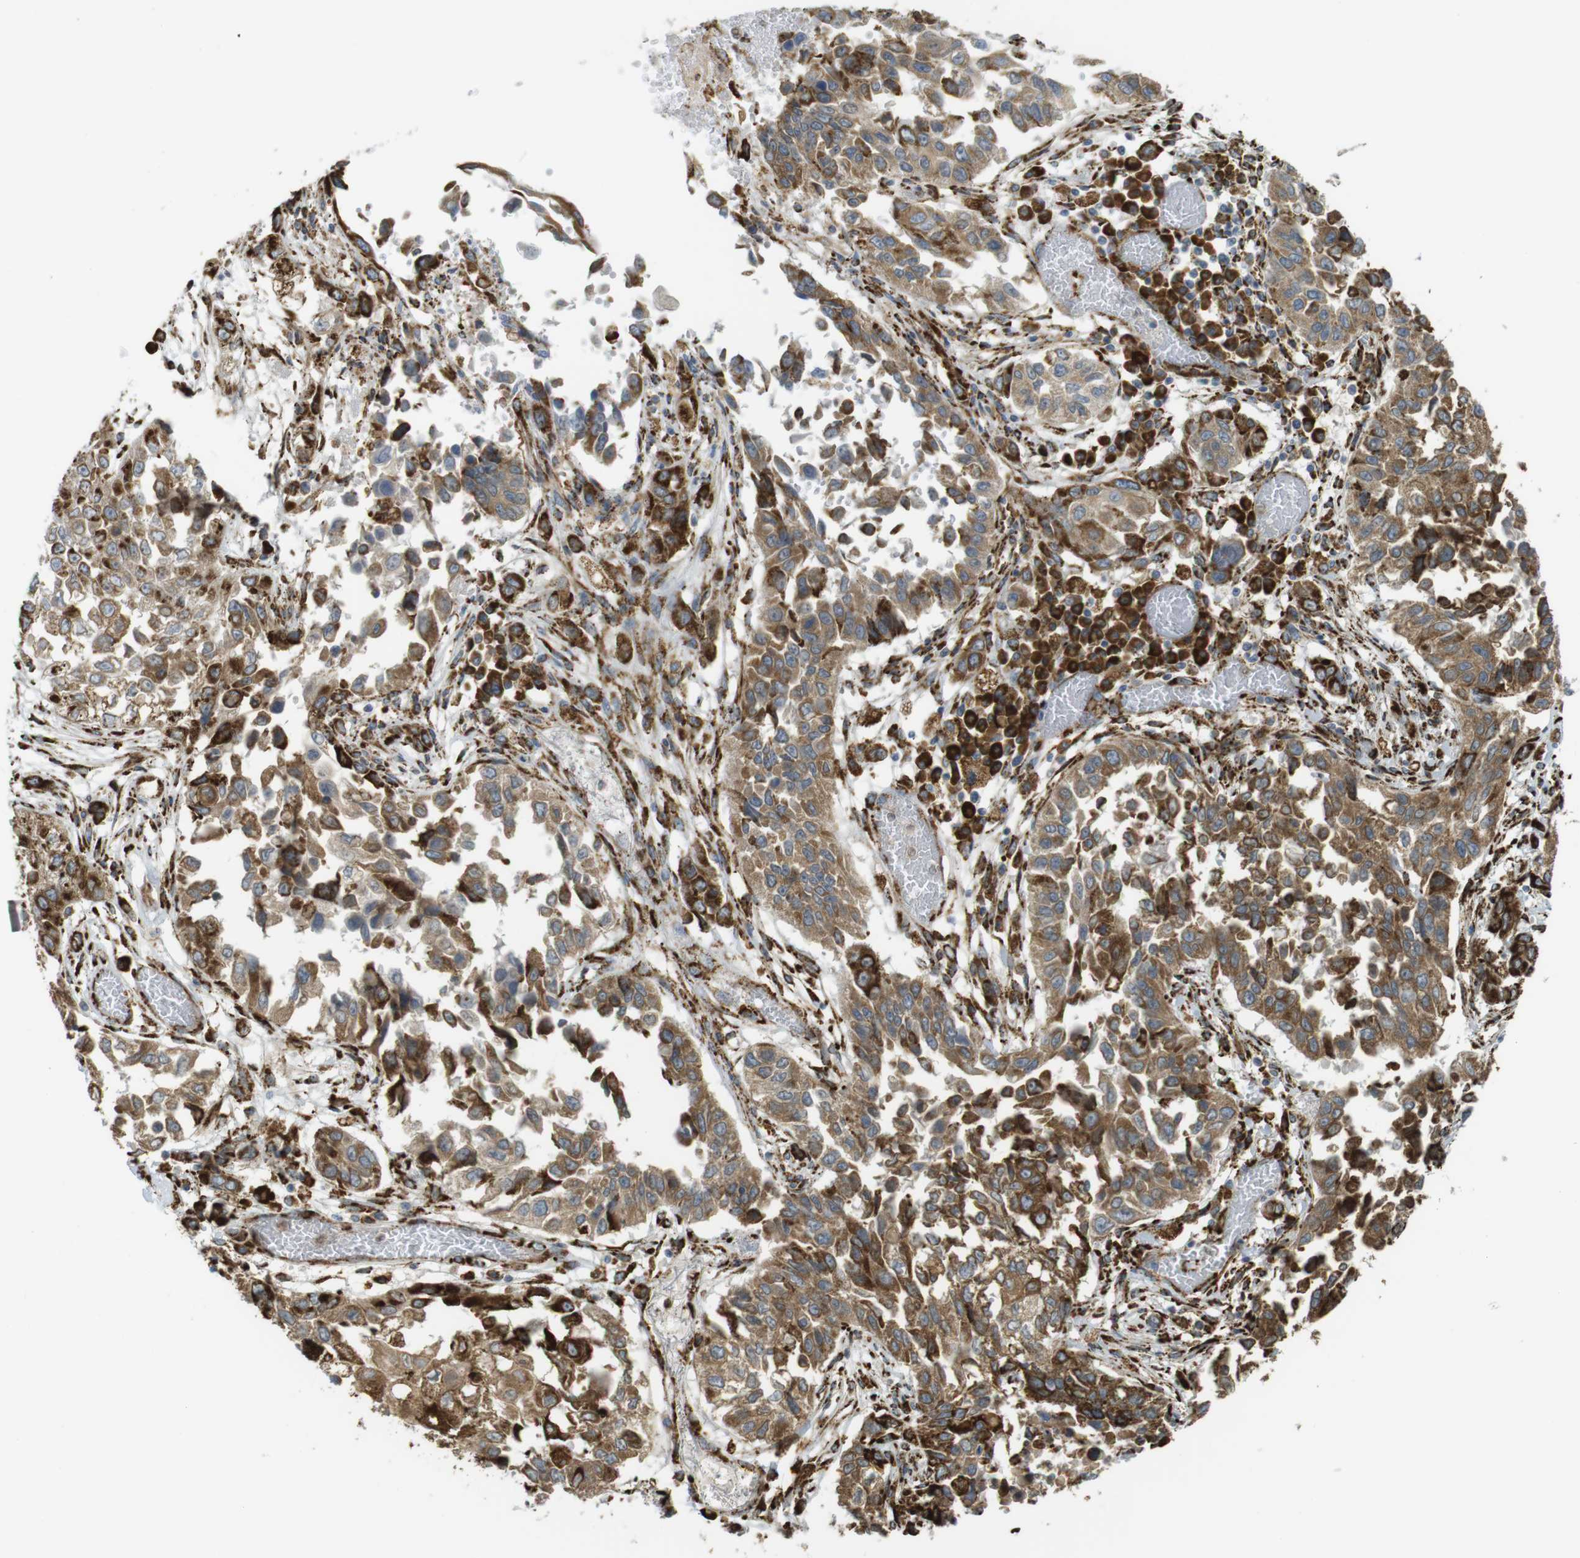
{"staining": {"intensity": "moderate", "quantity": ">75%", "location": "cytoplasmic/membranous"}, "tissue": "lung cancer", "cell_type": "Tumor cells", "image_type": "cancer", "snomed": [{"axis": "morphology", "description": "Squamous cell carcinoma, NOS"}, {"axis": "topography", "description": "Lung"}], "caption": "An immunohistochemistry photomicrograph of tumor tissue is shown. Protein staining in brown shows moderate cytoplasmic/membranous positivity in lung squamous cell carcinoma within tumor cells. Ihc stains the protein in brown and the nuclei are stained blue.", "gene": "MBOAT2", "patient": {"sex": "male", "age": 71}}